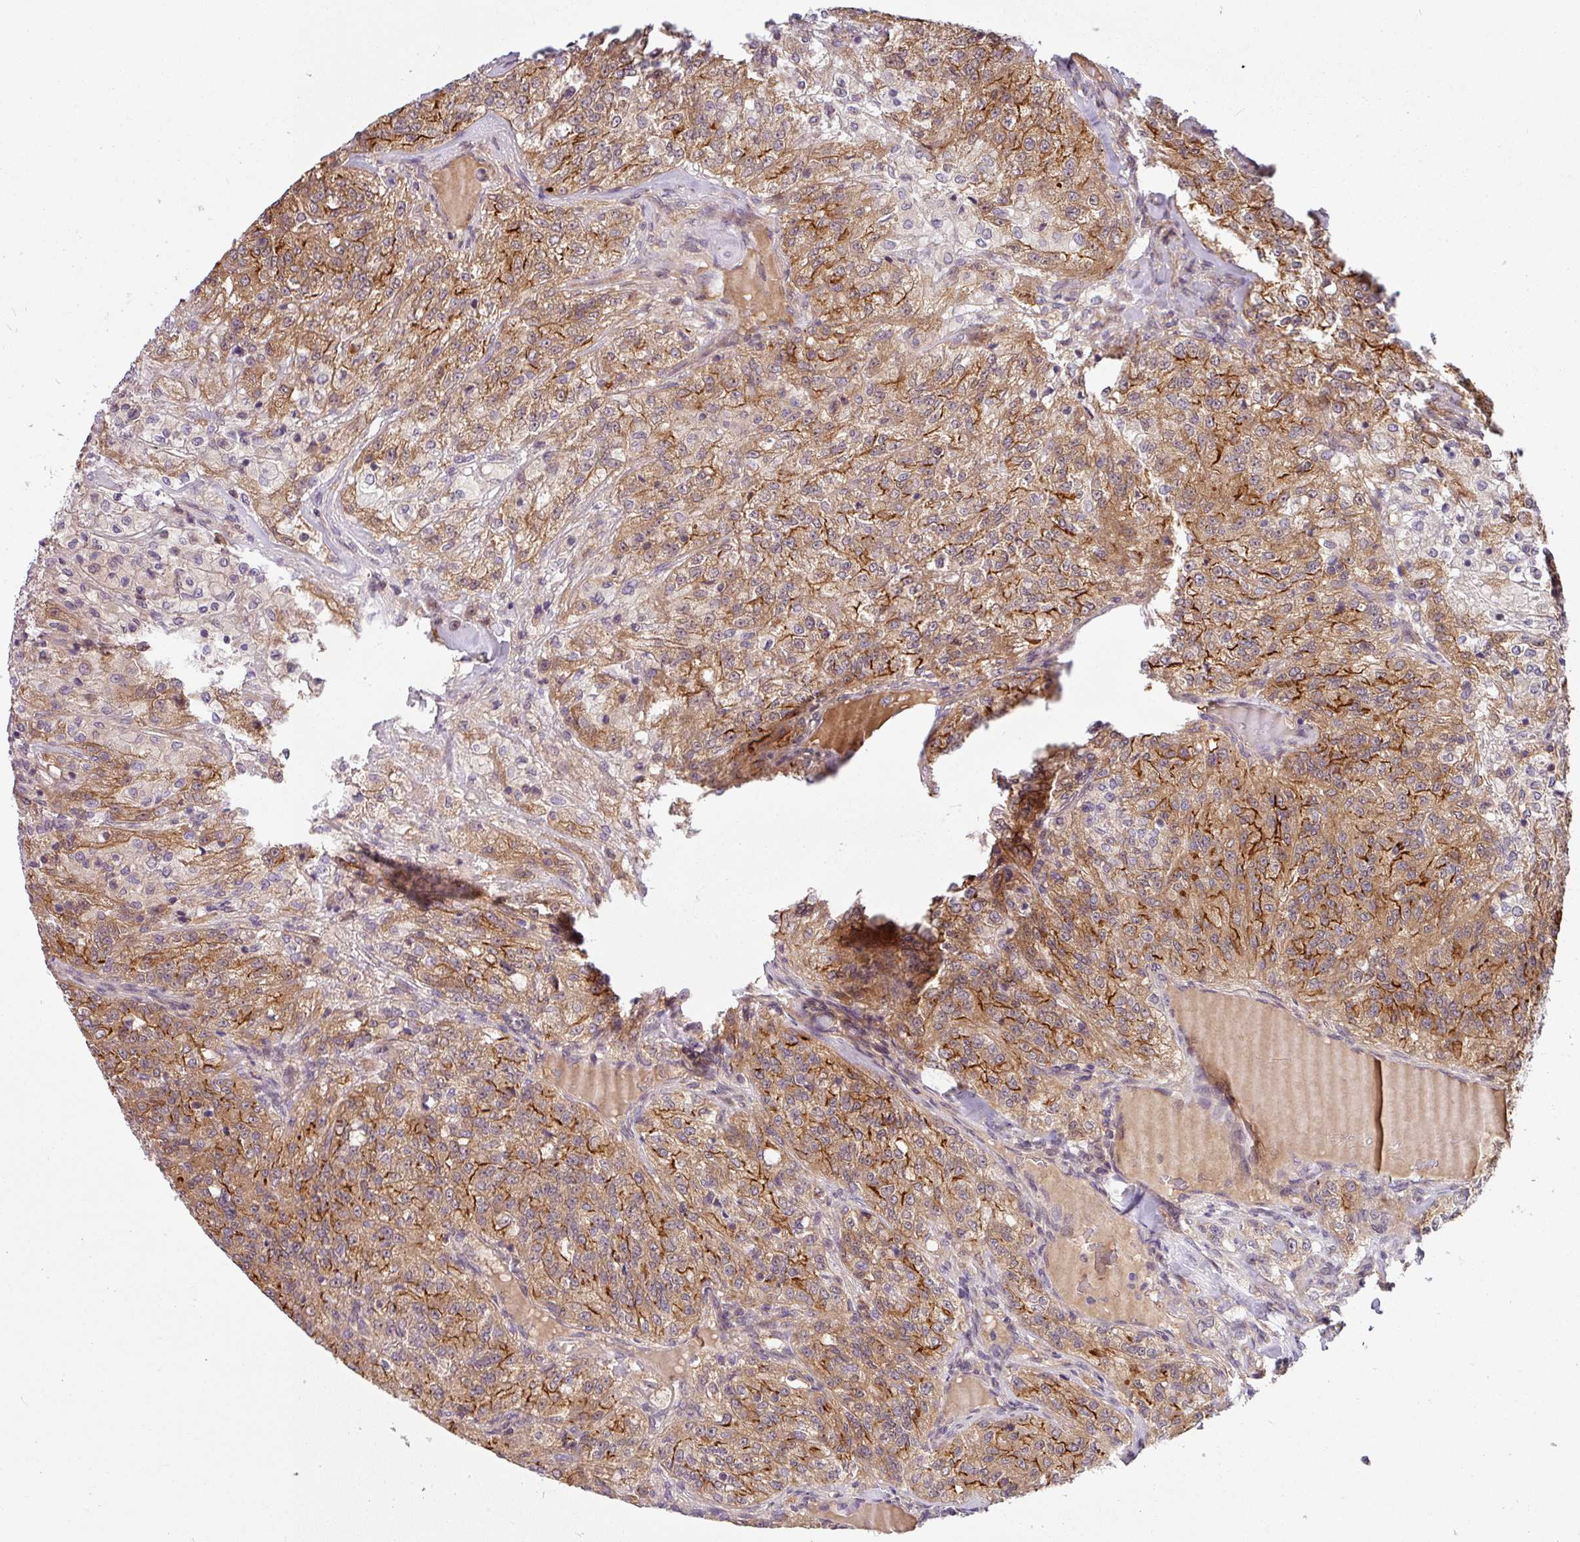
{"staining": {"intensity": "moderate", "quantity": ">75%", "location": "cytoplasmic/membranous"}, "tissue": "renal cancer", "cell_type": "Tumor cells", "image_type": "cancer", "snomed": [{"axis": "morphology", "description": "Adenocarcinoma, NOS"}, {"axis": "topography", "description": "Kidney"}], "caption": "Immunohistochemical staining of adenocarcinoma (renal) displays medium levels of moderate cytoplasmic/membranous protein positivity in approximately >75% of tumor cells.", "gene": "SHB", "patient": {"sex": "female", "age": 63}}